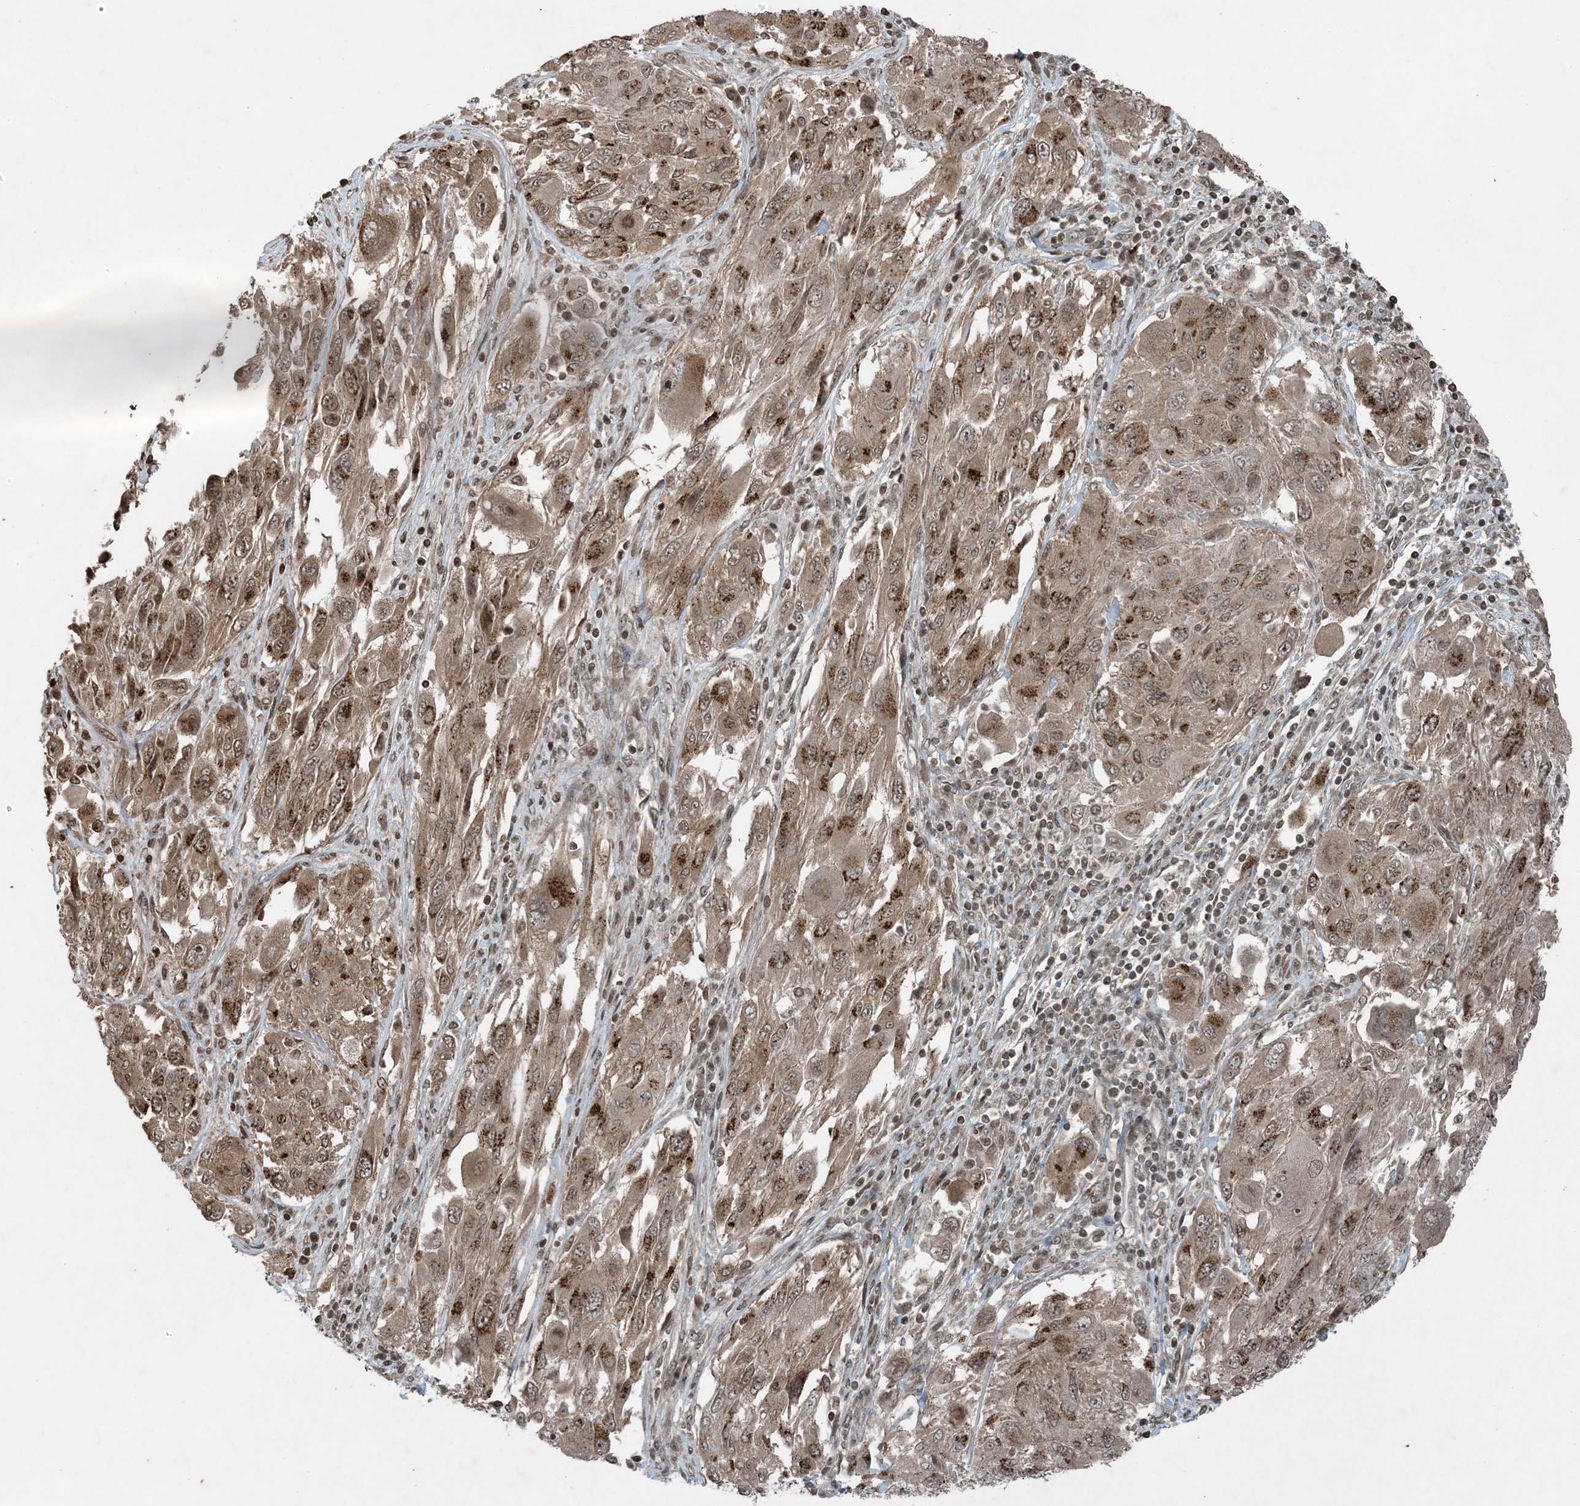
{"staining": {"intensity": "moderate", "quantity": ">75%", "location": "cytoplasmic/membranous,nuclear"}, "tissue": "melanoma", "cell_type": "Tumor cells", "image_type": "cancer", "snomed": [{"axis": "morphology", "description": "Malignant melanoma, NOS"}, {"axis": "topography", "description": "Skin"}], "caption": "A micrograph of malignant melanoma stained for a protein demonstrates moderate cytoplasmic/membranous and nuclear brown staining in tumor cells.", "gene": "ZFAND2B", "patient": {"sex": "female", "age": 91}}